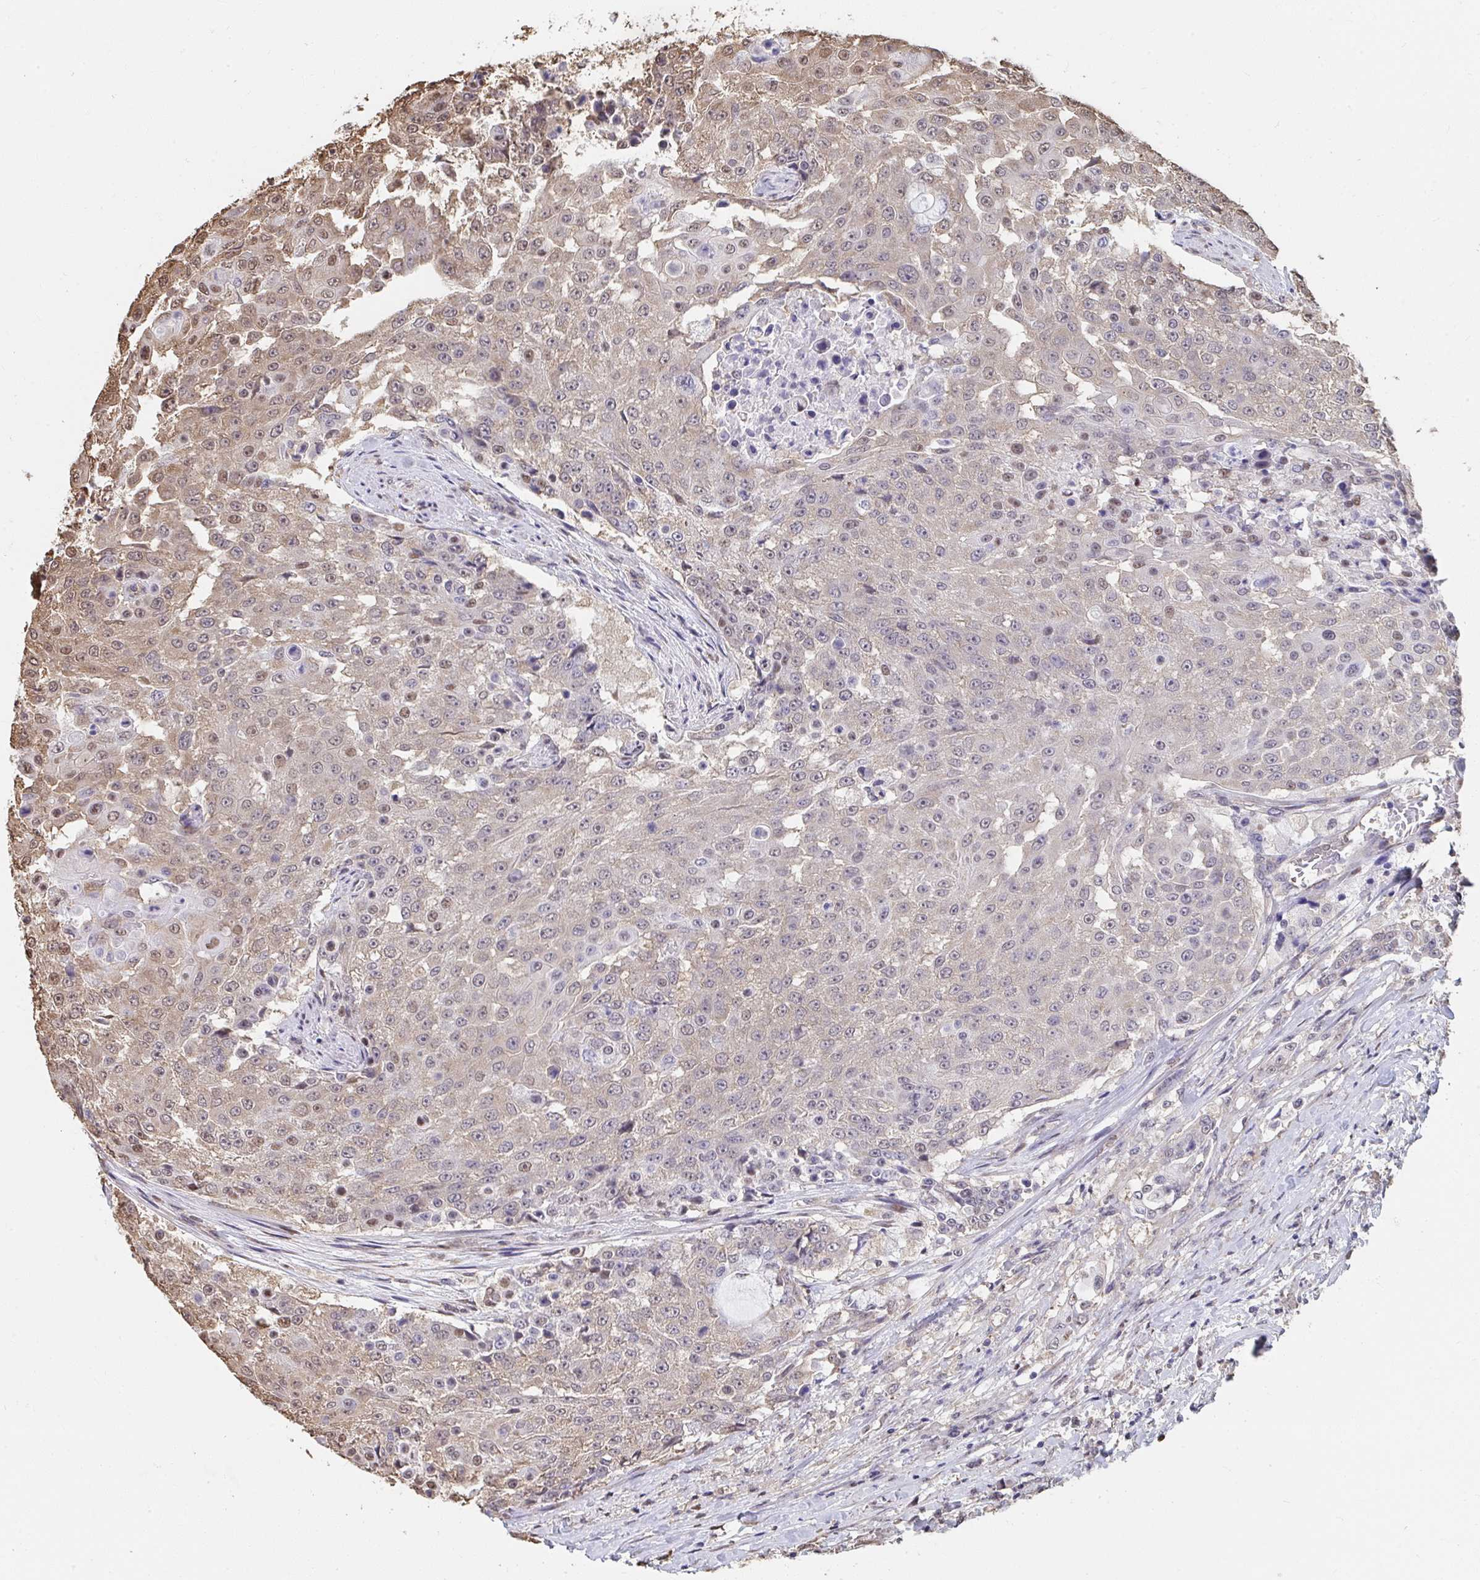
{"staining": {"intensity": "weak", "quantity": "25%-75%", "location": "cytoplasmic/membranous"}, "tissue": "urothelial cancer", "cell_type": "Tumor cells", "image_type": "cancer", "snomed": [{"axis": "morphology", "description": "Urothelial carcinoma, High grade"}, {"axis": "topography", "description": "Urinary bladder"}], "caption": "Urothelial cancer stained with a brown dye reveals weak cytoplasmic/membranous positive expression in approximately 25%-75% of tumor cells.", "gene": "SYNCRIP", "patient": {"sex": "female", "age": 63}}